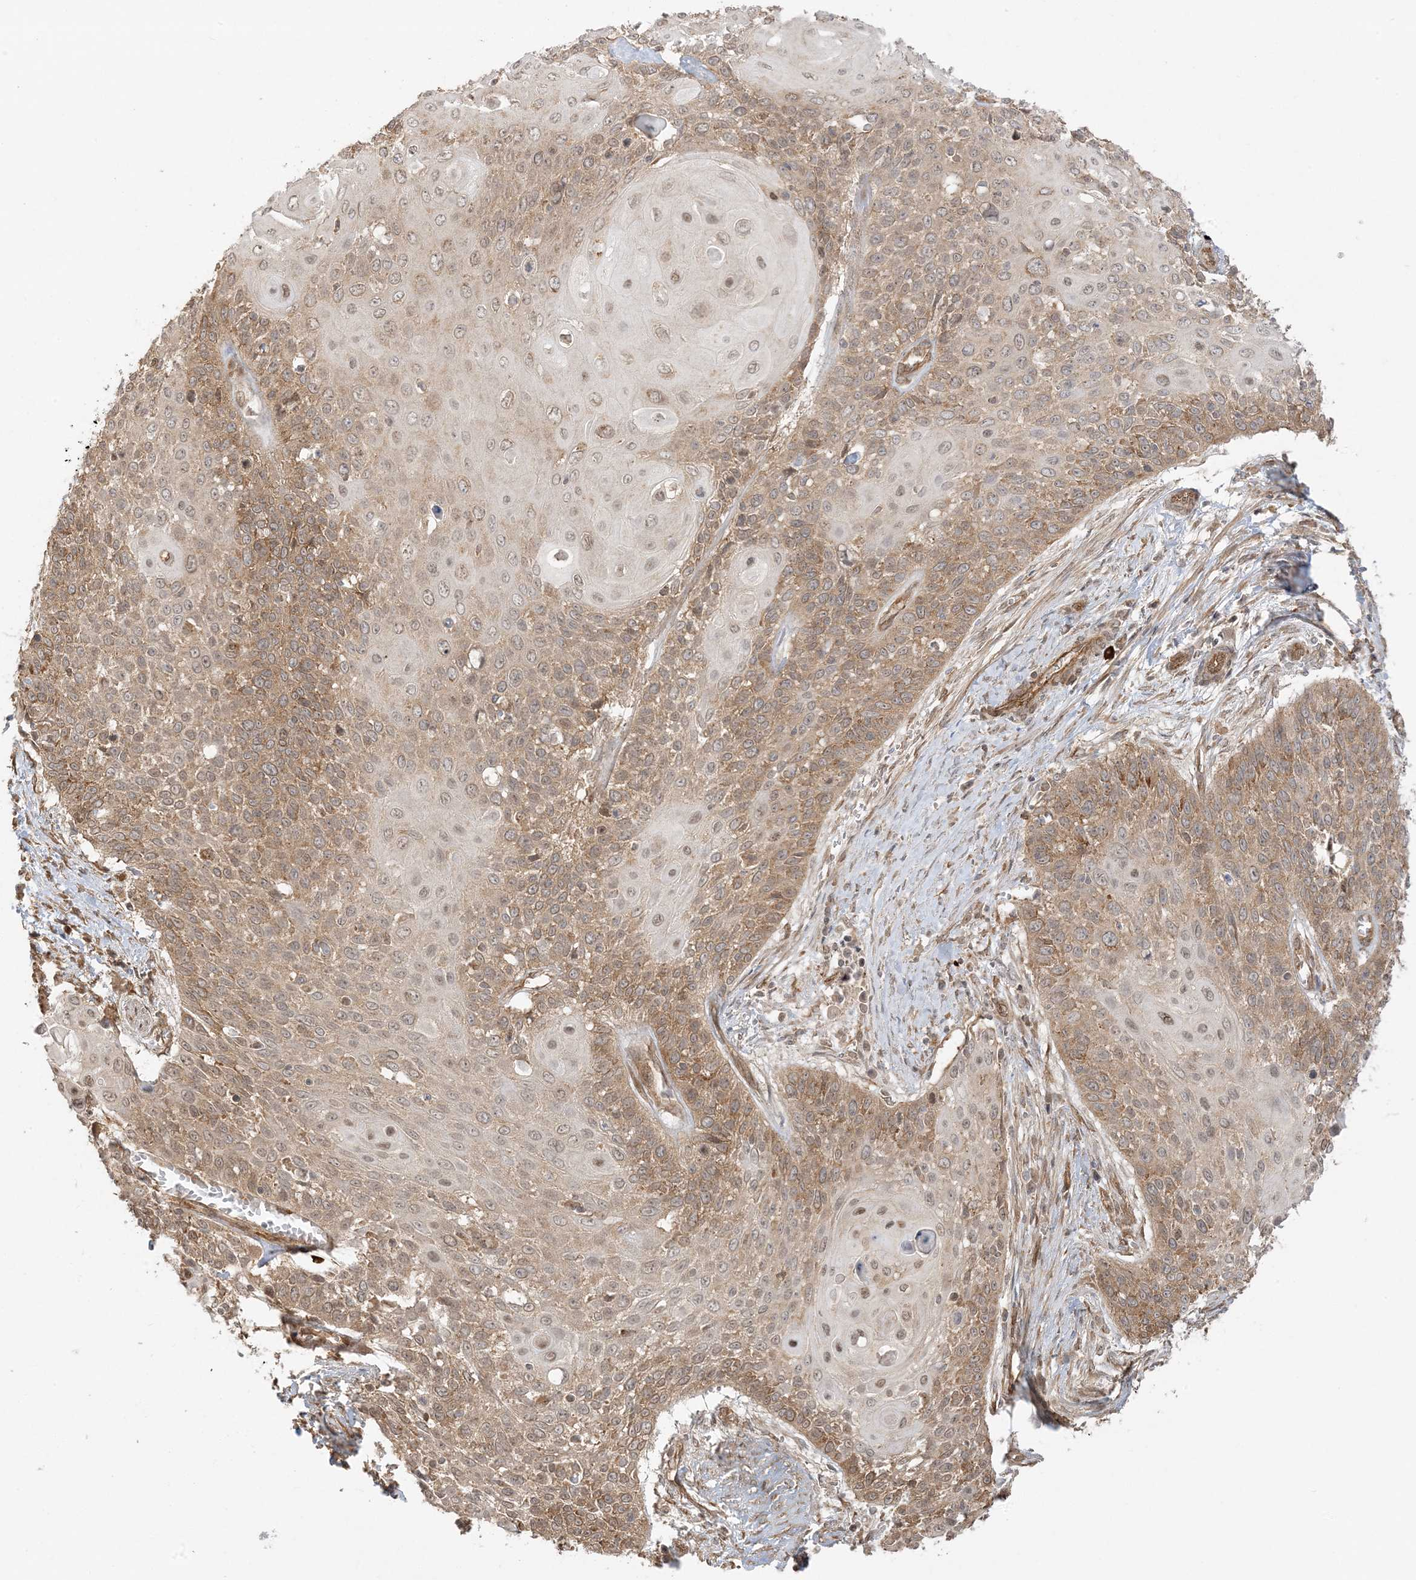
{"staining": {"intensity": "moderate", "quantity": ">75%", "location": "cytoplasmic/membranous"}, "tissue": "cervical cancer", "cell_type": "Tumor cells", "image_type": "cancer", "snomed": [{"axis": "morphology", "description": "Squamous cell carcinoma, NOS"}, {"axis": "topography", "description": "Cervix"}], "caption": "Brown immunohistochemical staining in cervical cancer exhibits moderate cytoplasmic/membranous positivity in about >75% of tumor cells. (Brightfield microscopy of DAB IHC at high magnification).", "gene": "UBAP2L", "patient": {"sex": "female", "age": 39}}